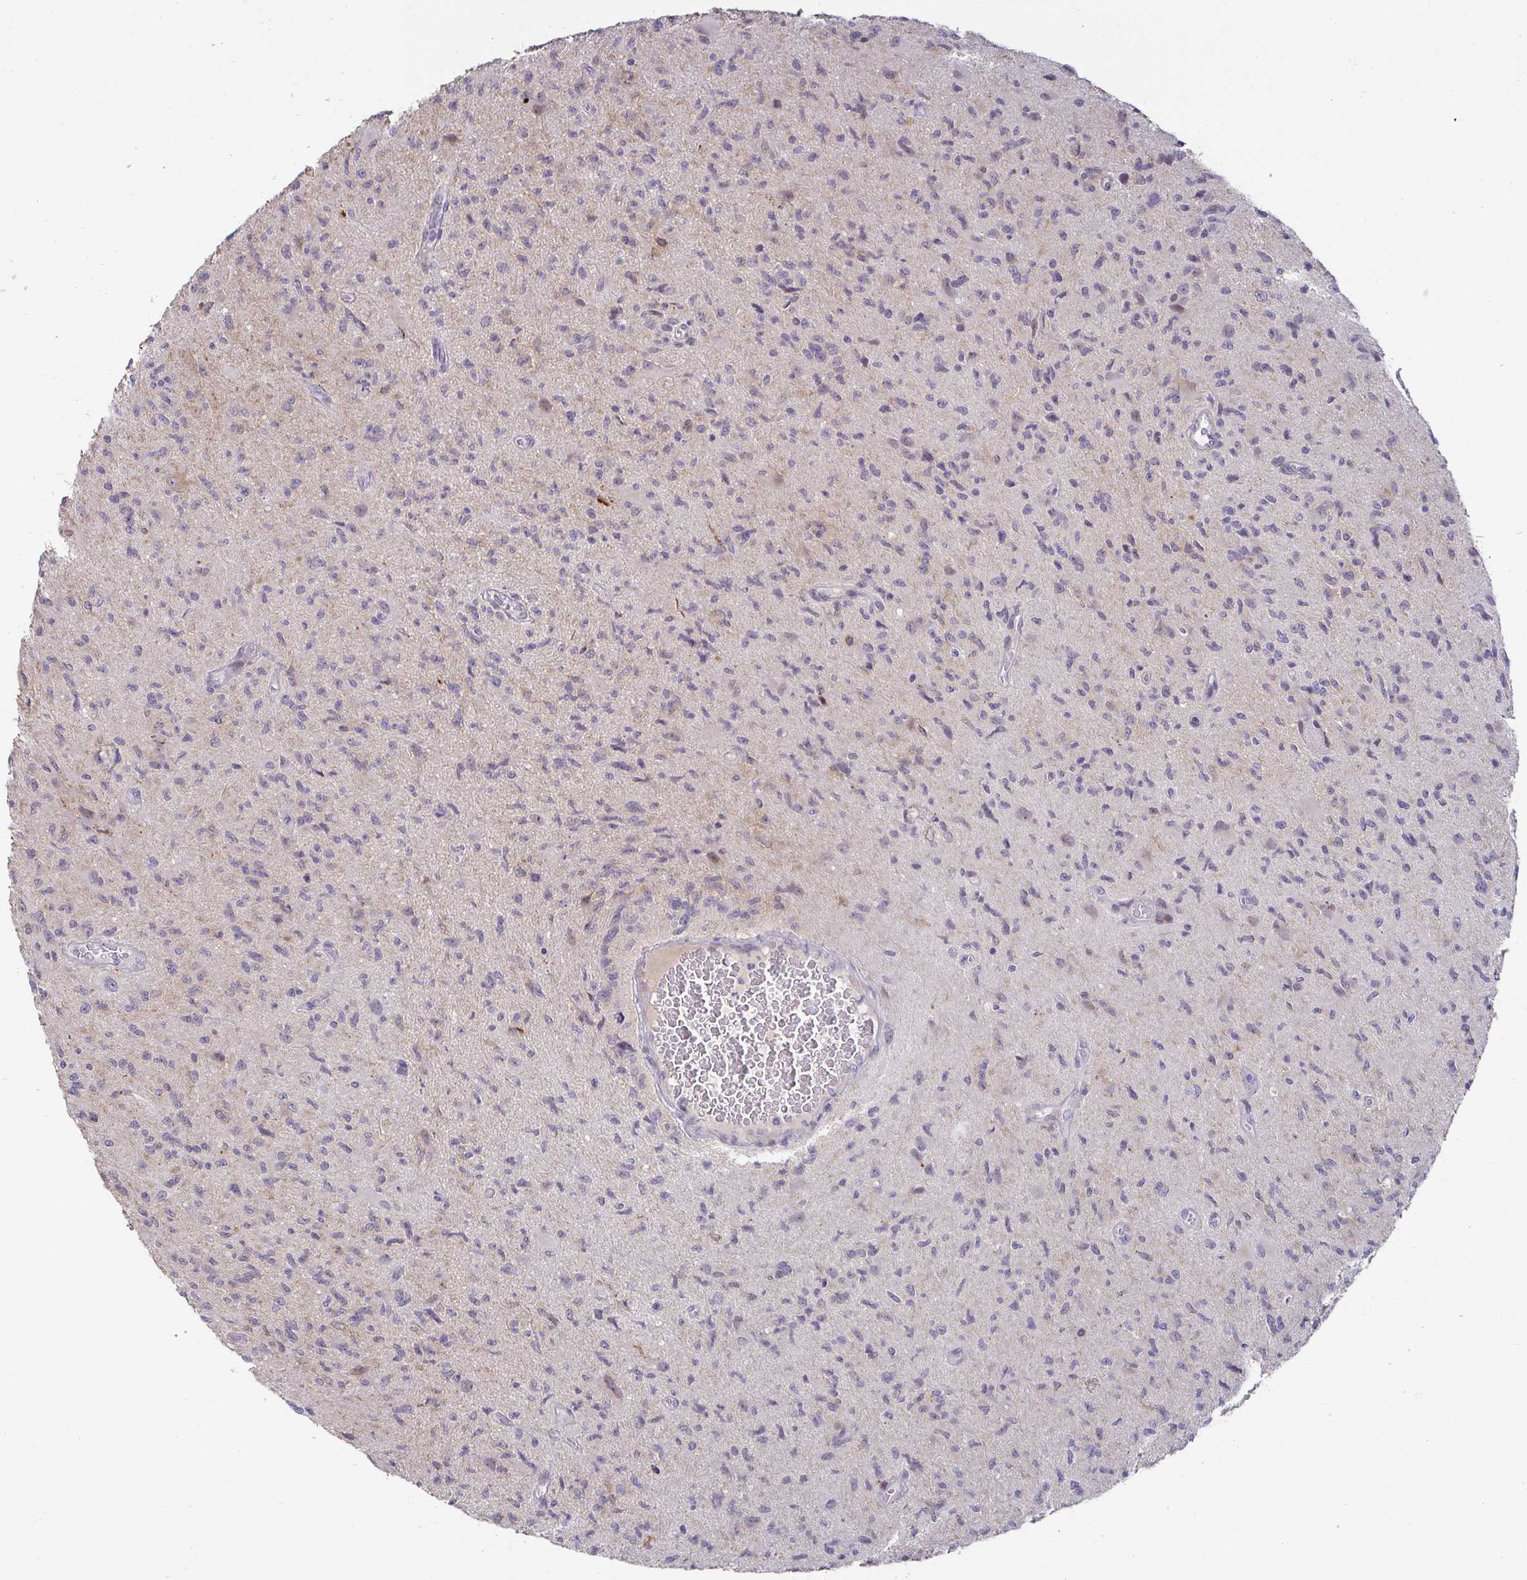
{"staining": {"intensity": "negative", "quantity": "none", "location": "none"}, "tissue": "glioma", "cell_type": "Tumor cells", "image_type": "cancer", "snomed": [{"axis": "morphology", "description": "Glioma, malignant, High grade"}, {"axis": "topography", "description": "Brain"}], "caption": "This image is of glioma stained with immunohistochemistry (IHC) to label a protein in brown with the nuclei are counter-stained blue. There is no positivity in tumor cells.", "gene": "GSTM1", "patient": {"sex": "male", "age": 67}}